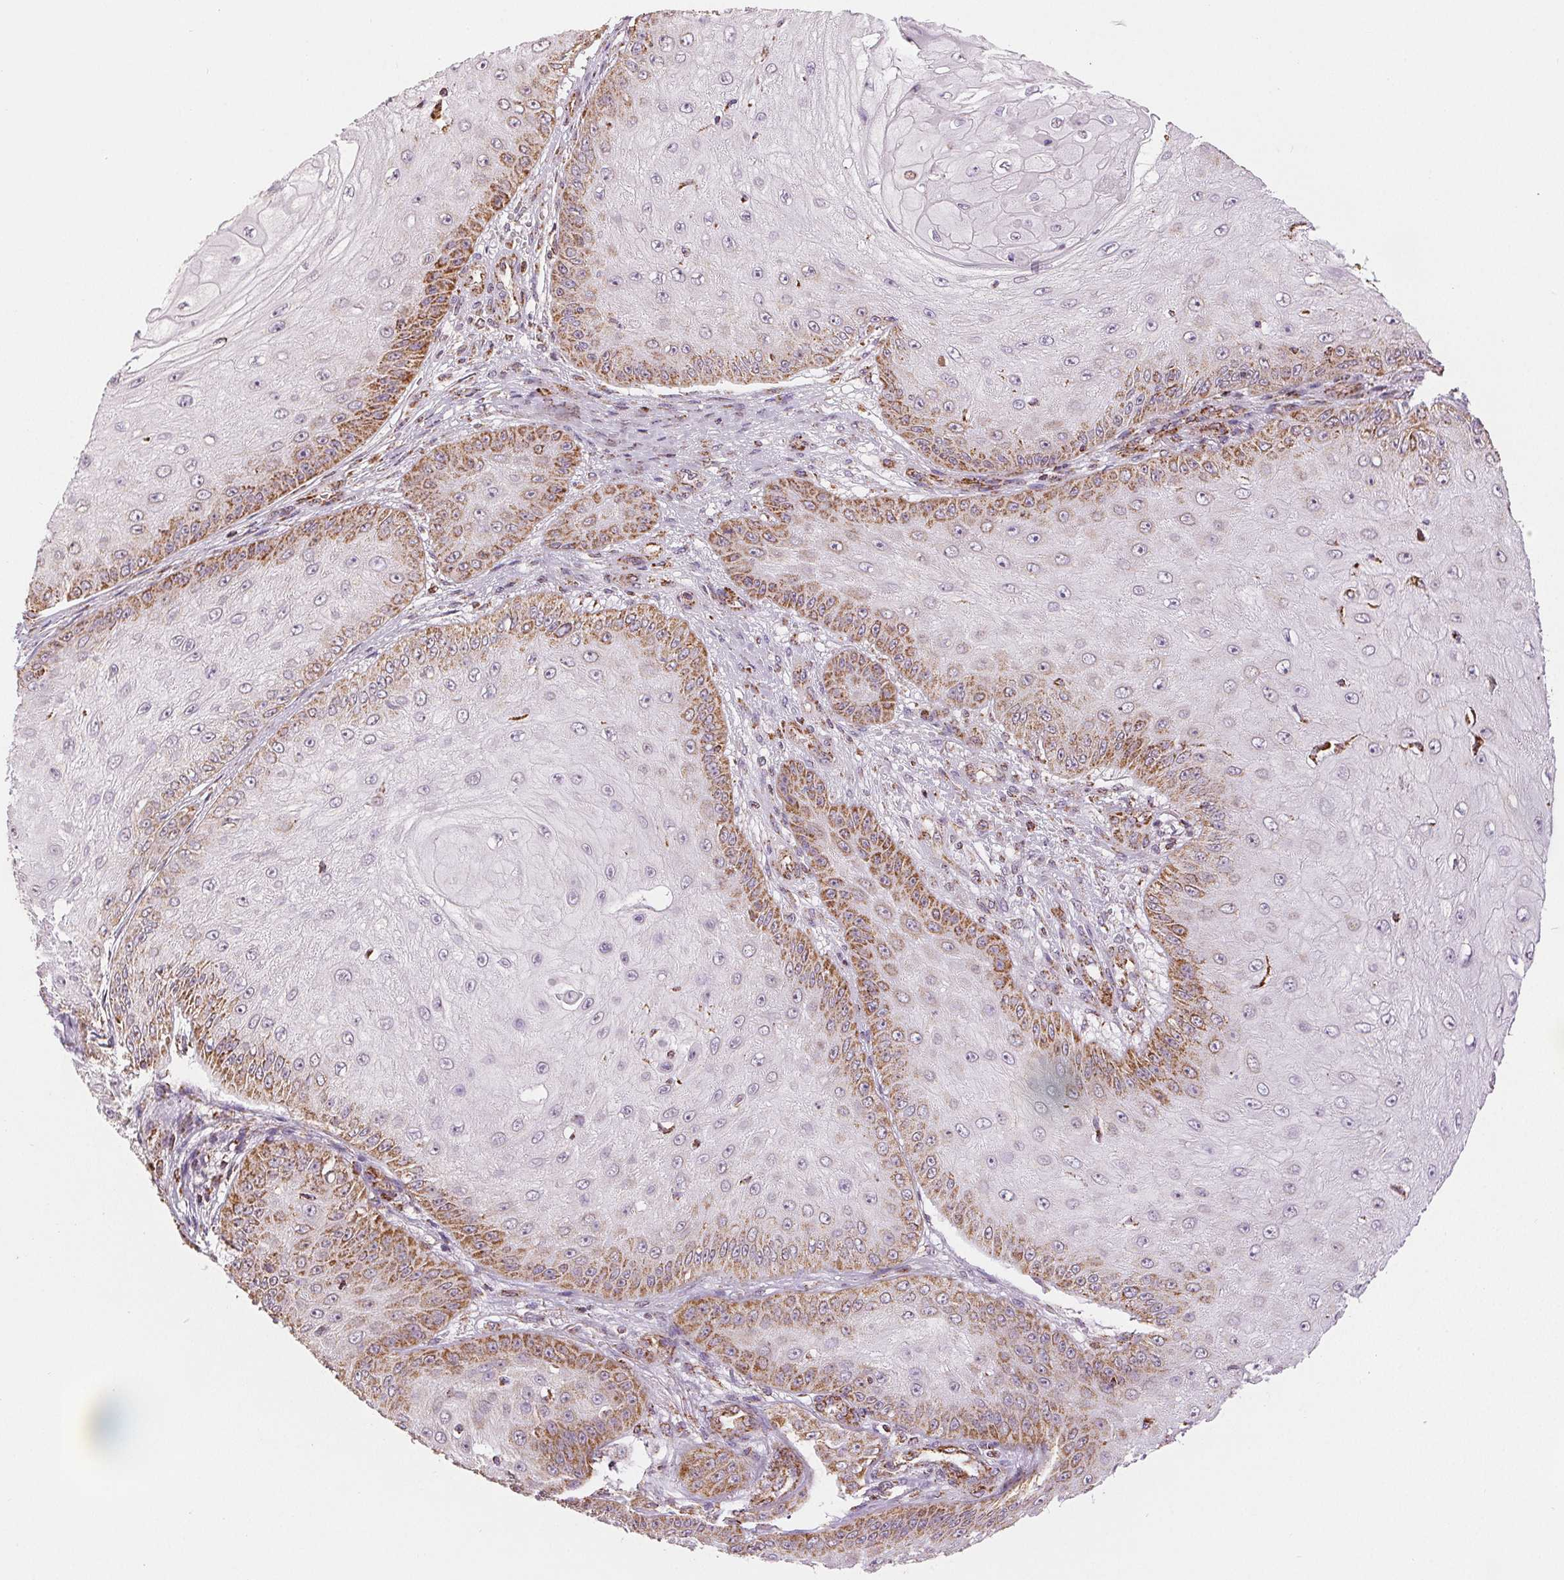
{"staining": {"intensity": "moderate", "quantity": "<25%", "location": "cytoplasmic/membranous"}, "tissue": "skin cancer", "cell_type": "Tumor cells", "image_type": "cancer", "snomed": [{"axis": "morphology", "description": "Squamous cell carcinoma, NOS"}, {"axis": "topography", "description": "Skin"}], "caption": "Skin cancer (squamous cell carcinoma) stained with a brown dye exhibits moderate cytoplasmic/membranous positive expression in about <25% of tumor cells.", "gene": "SDHB", "patient": {"sex": "male", "age": 70}}